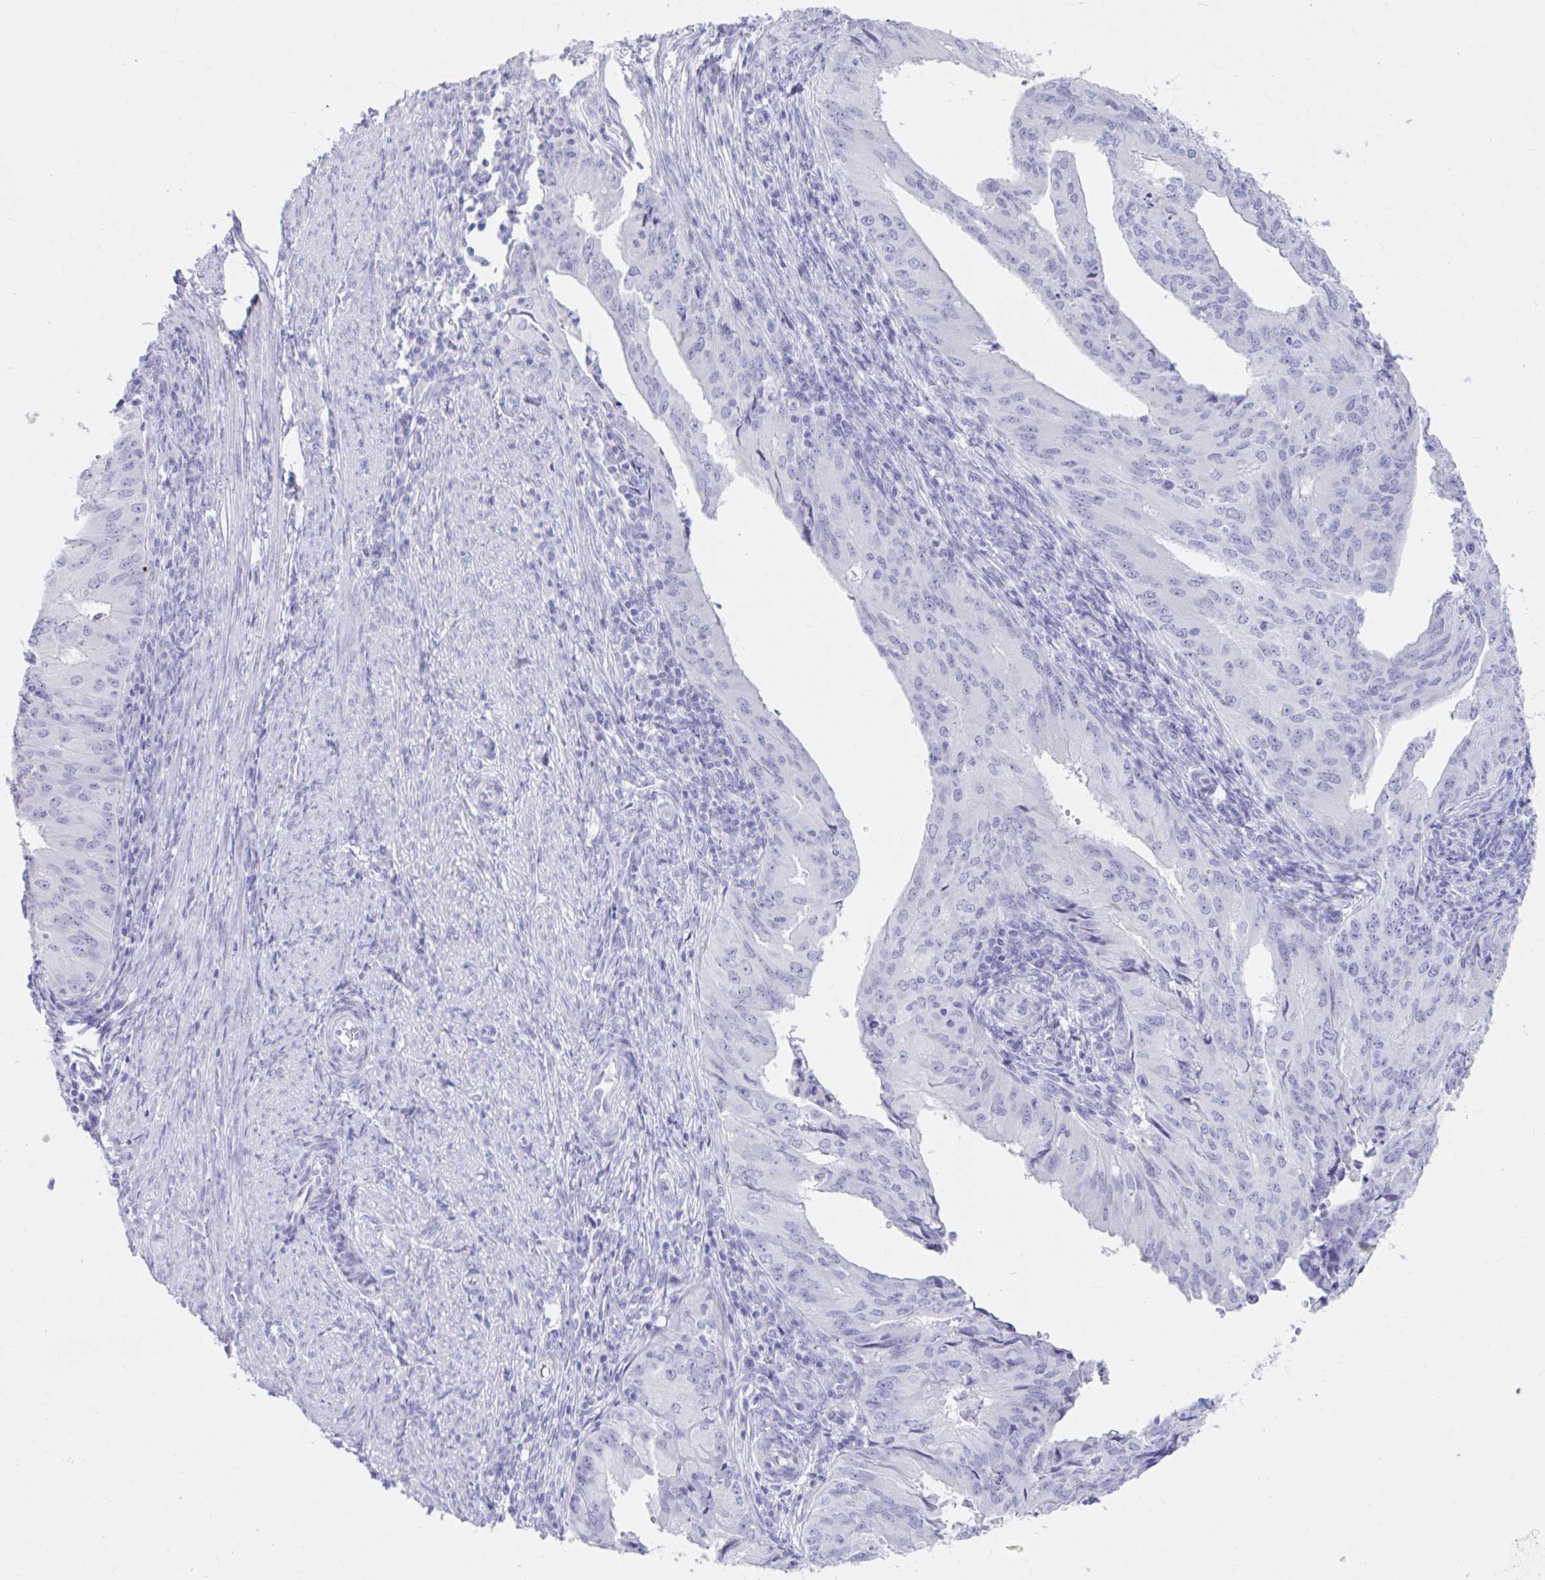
{"staining": {"intensity": "negative", "quantity": "none", "location": "none"}, "tissue": "endometrial cancer", "cell_type": "Tumor cells", "image_type": "cancer", "snomed": [{"axis": "morphology", "description": "Adenocarcinoma, NOS"}, {"axis": "topography", "description": "Endometrium"}], "caption": "This is an IHC micrograph of human endometrial cancer (adenocarcinoma). There is no expression in tumor cells.", "gene": "DPEP3", "patient": {"sex": "female", "age": 50}}